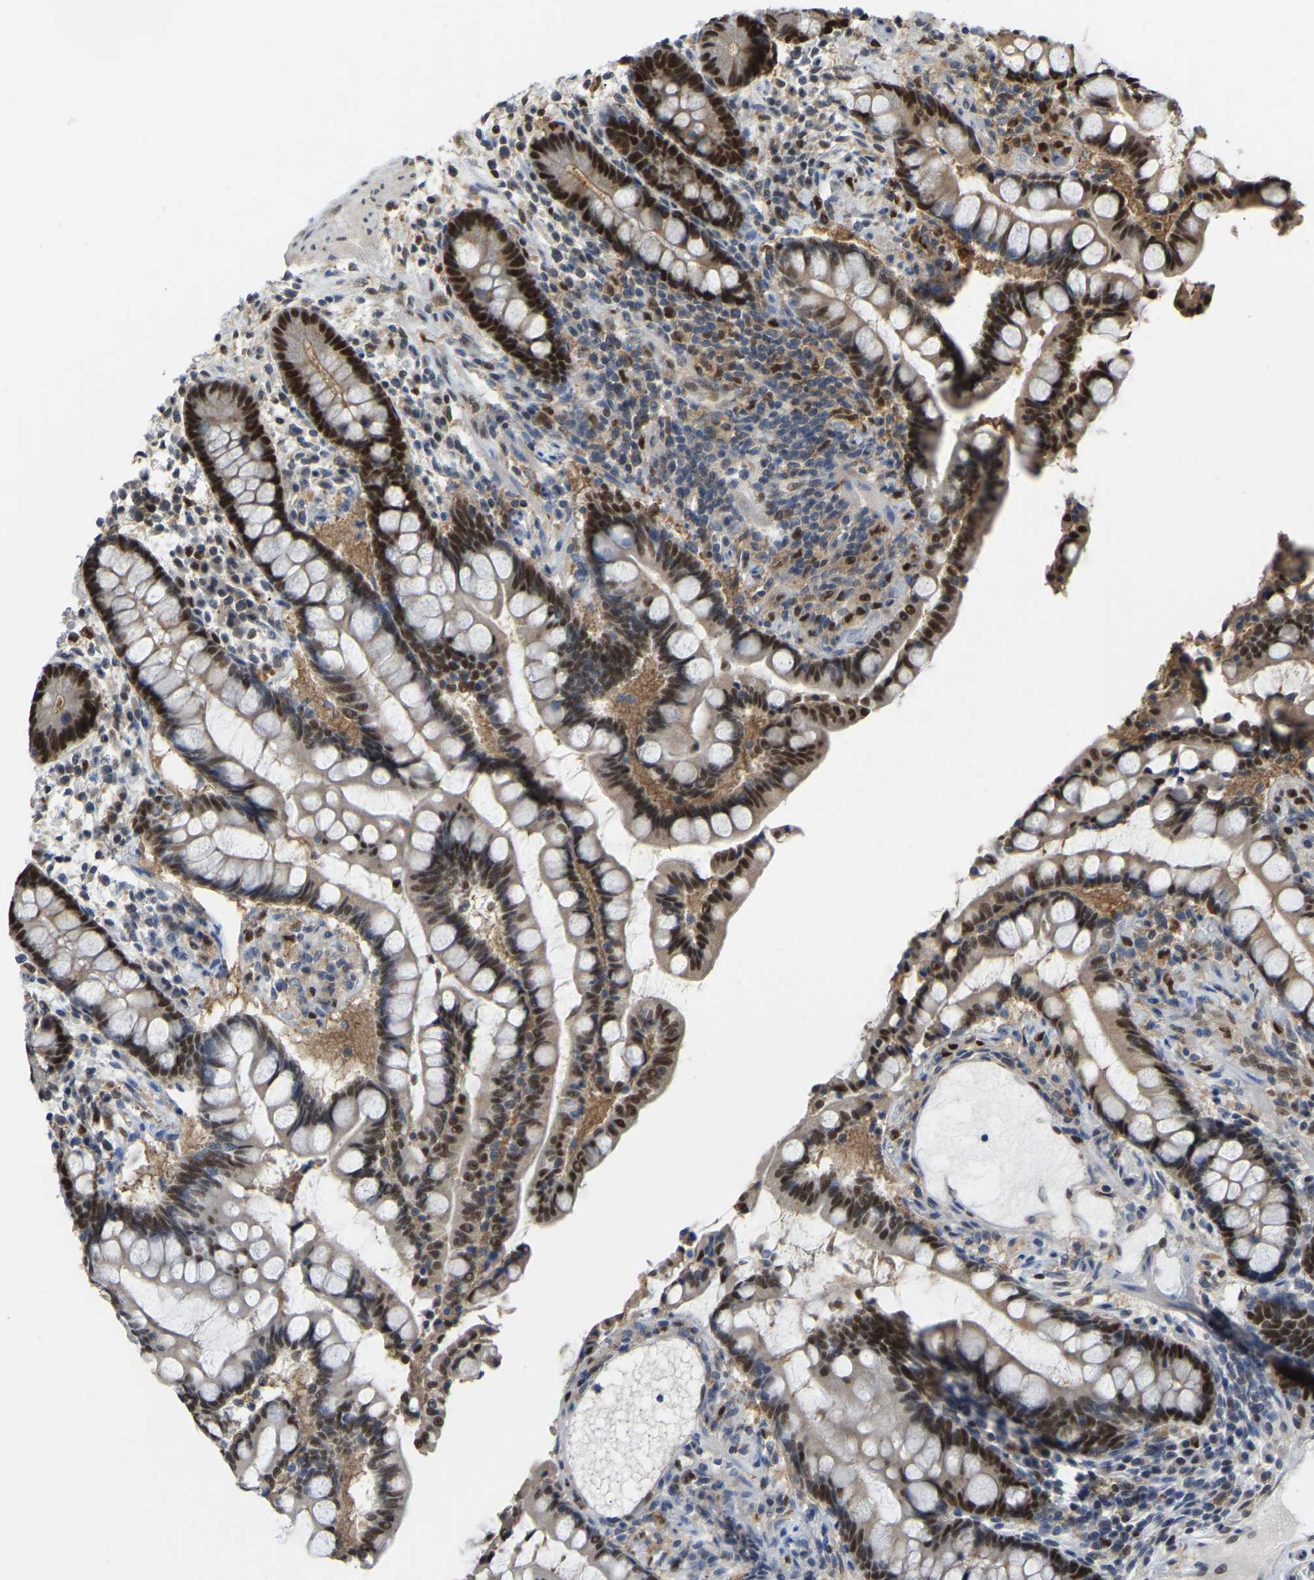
{"staining": {"intensity": "weak", "quantity": ">75%", "location": "cytoplasmic/membranous"}, "tissue": "colon", "cell_type": "Endothelial cells", "image_type": "normal", "snomed": [{"axis": "morphology", "description": "Normal tissue, NOS"}, {"axis": "topography", "description": "Colon"}], "caption": "A brown stain shows weak cytoplasmic/membranous positivity of a protein in endothelial cells of unremarkable colon. (DAB IHC, brown staining for protein, blue staining for nuclei).", "gene": "KLRG2", "patient": {"sex": "male", "age": 73}}